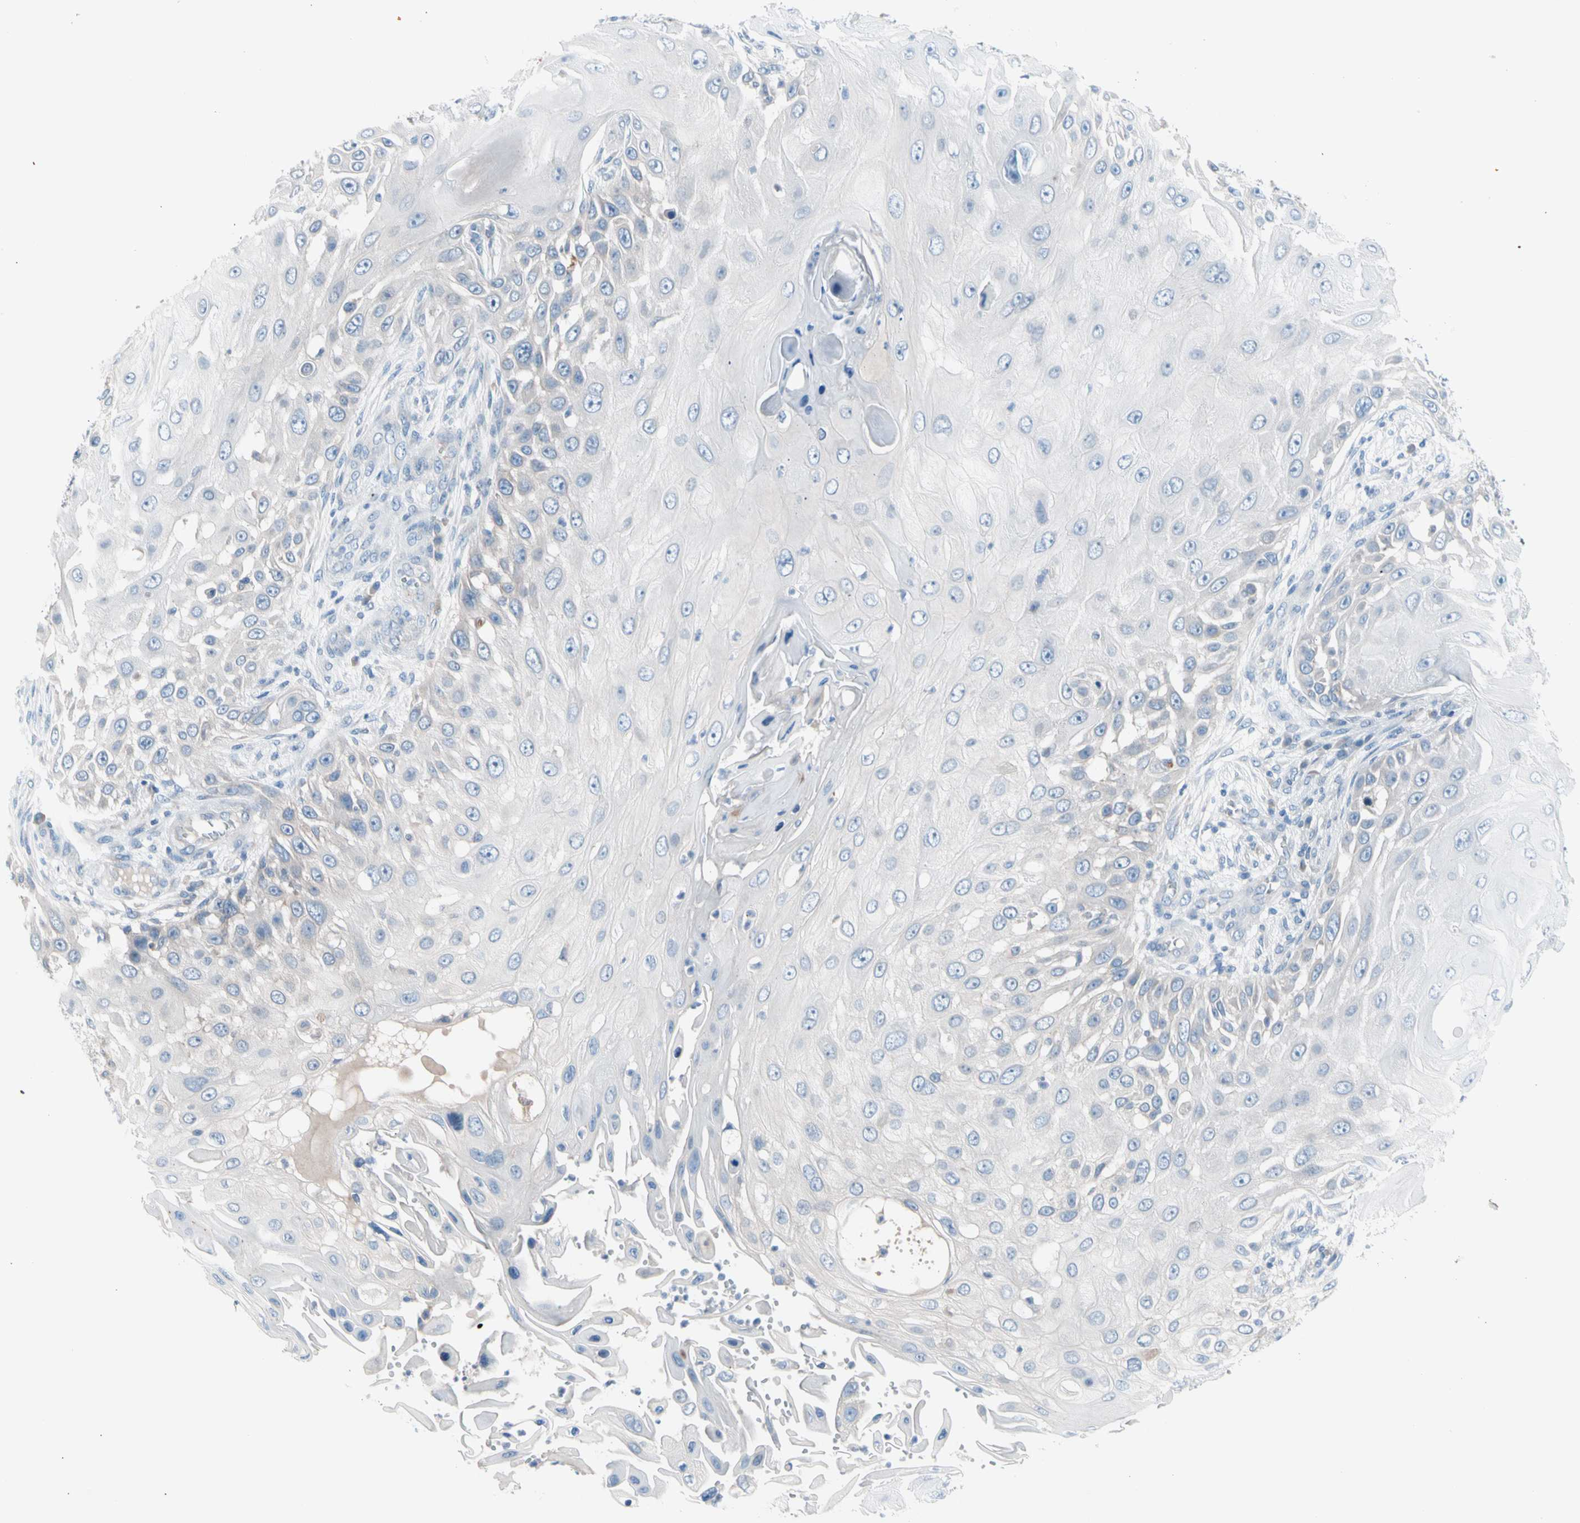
{"staining": {"intensity": "negative", "quantity": "none", "location": "none"}, "tissue": "skin cancer", "cell_type": "Tumor cells", "image_type": "cancer", "snomed": [{"axis": "morphology", "description": "Squamous cell carcinoma, NOS"}, {"axis": "topography", "description": "Skin"}], "caption": "Histopathology image shows no significant protein expression in tumor cells of skin cancer (squamous cell carcinoma).", "gene": "CASQ1", "patient": {"sex": "female", "age": 44}}